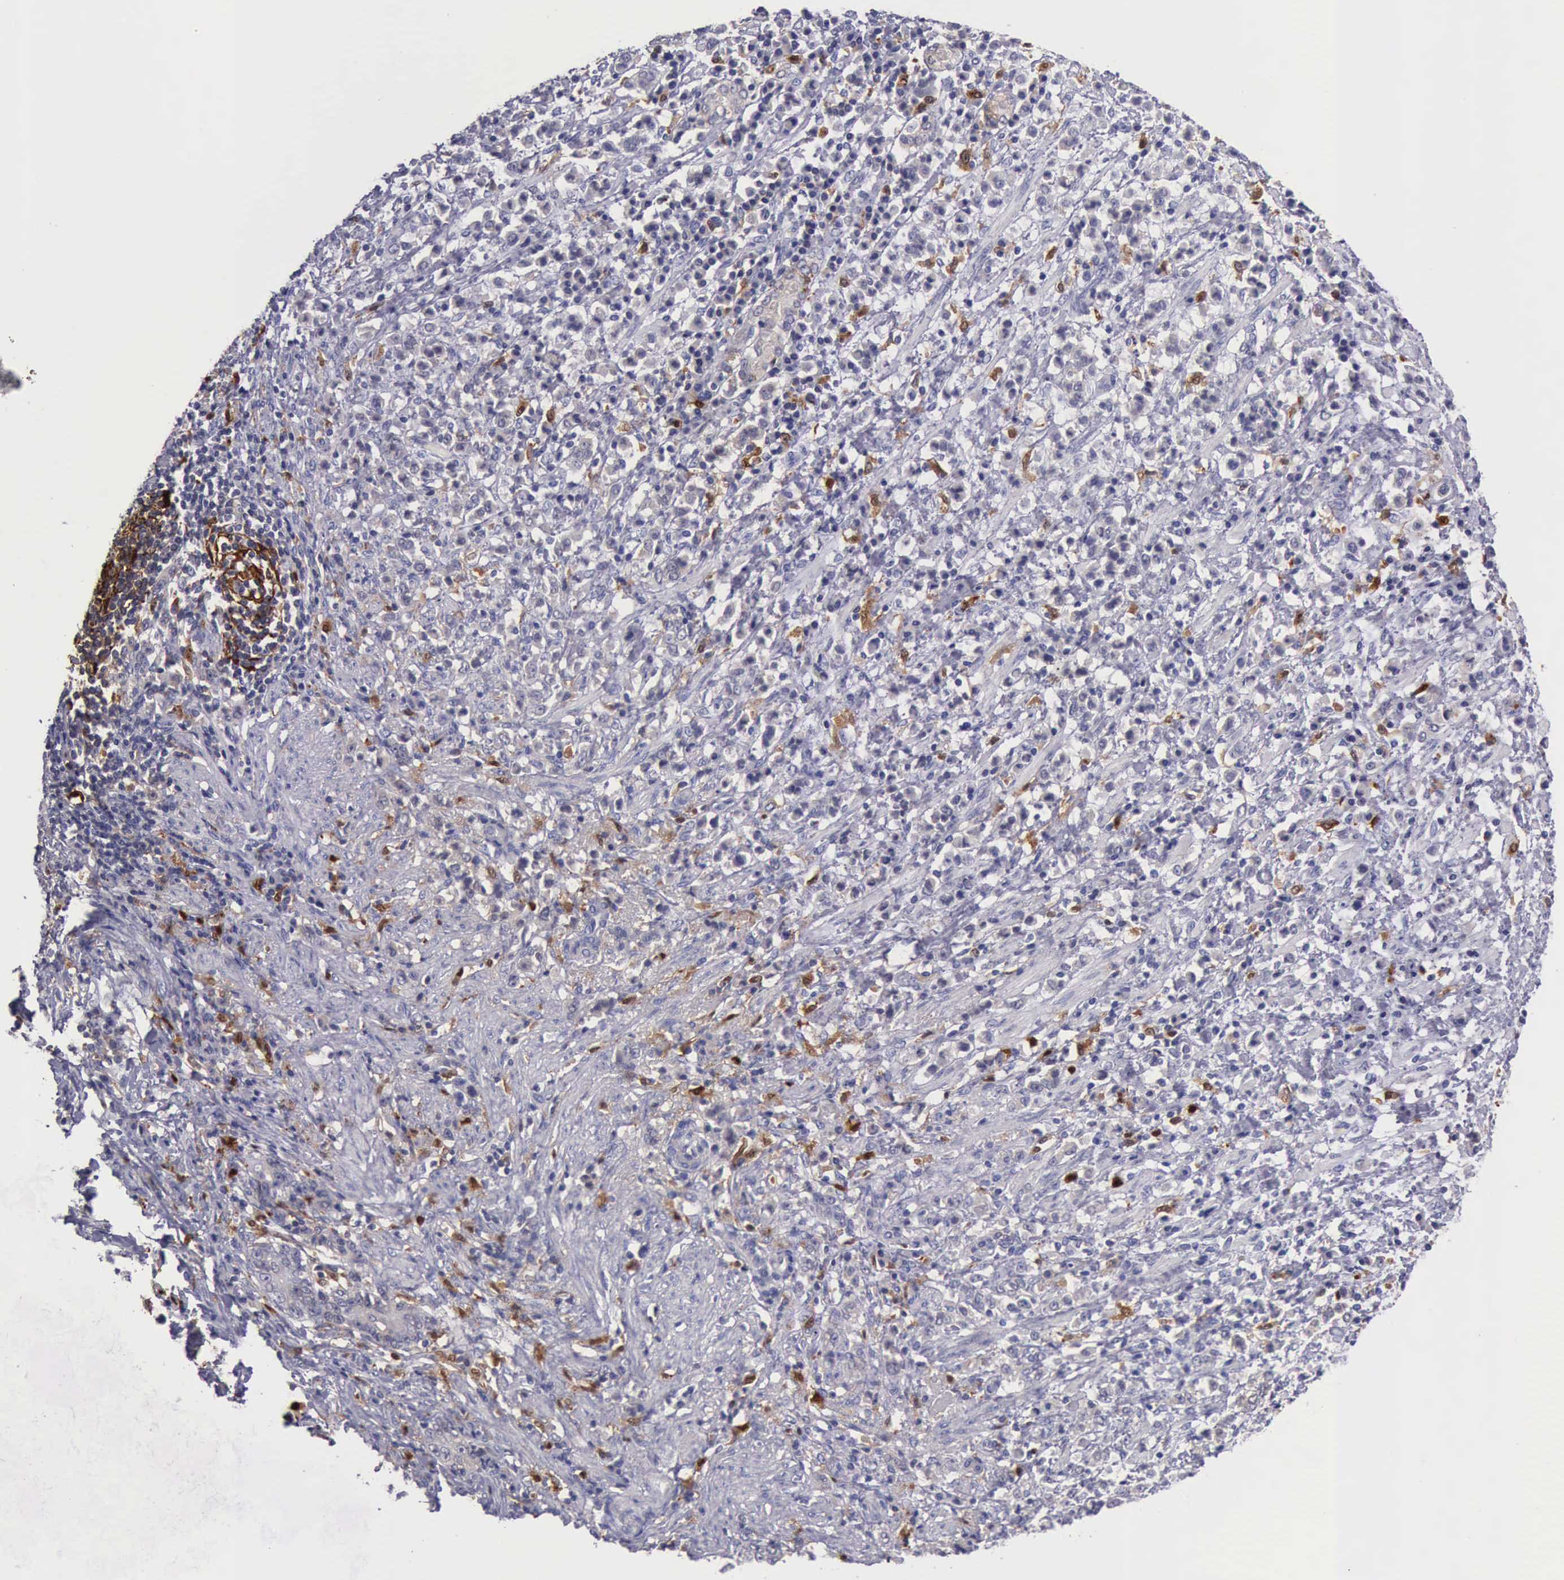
{"staining": {"intensity": "negative", "quantity": "none", "location": "none"}, "tissue": "stomach cancer", "cell_type": "Tumor cells", "image_type": "cancer", "snomed": [{"axis": "morphology", "description": "Adenocarcinoma, NOS"}, {"axis": "topography", "description": "Stomach, lower"}], "caption": "Human adenocarcinoma (stomach) stained for a protein using IHC reveals no staining in tumor cells.", "gene": "CSTA", "patient": {"sex": "male", "age": 88}}